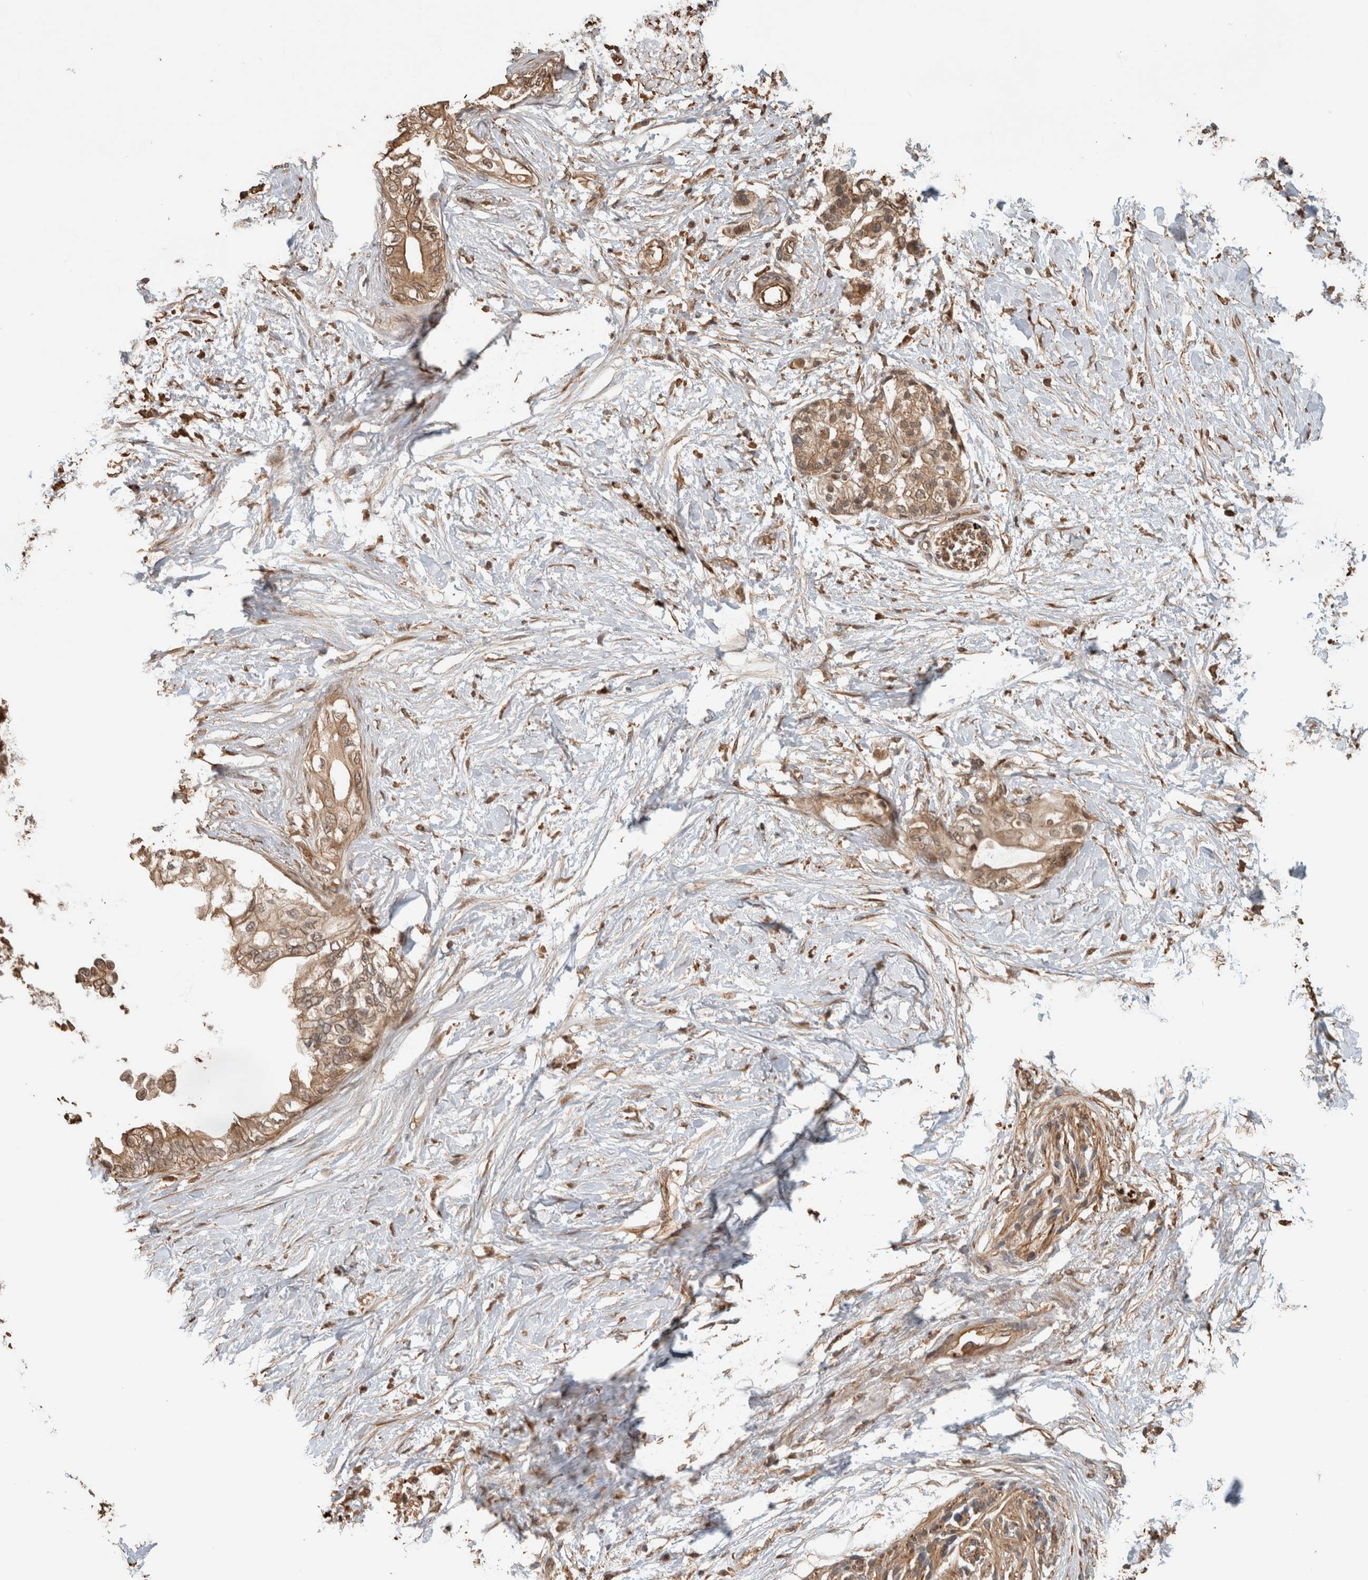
{"staining": {"intensity": "moderate", "quantity": ">75%", "location": "cytoplasmic/membranous"}, "tissue": "pancreatic cancer", "cell_type": "Tumor cells", "image_type": "cancer", "snomed": [{"axis": "morphology", "description": "Normal tissue, NOS"}, {"axis": "morphology", "description": "Adenocarcinoma, NOS"}, {"axis": "topography", "description": "Pancreas"}, {"axis": "topography", "description": "Duodenum"}], "caption": "Adenocarcinoma (pancreatic) stained with a brown dye demonstrates moderate cytoplasmic/membranous positive expression in about >75% of tumor cells.", "gene": "OTUD6B", "patient": {"sex": "female", "age": 60}}